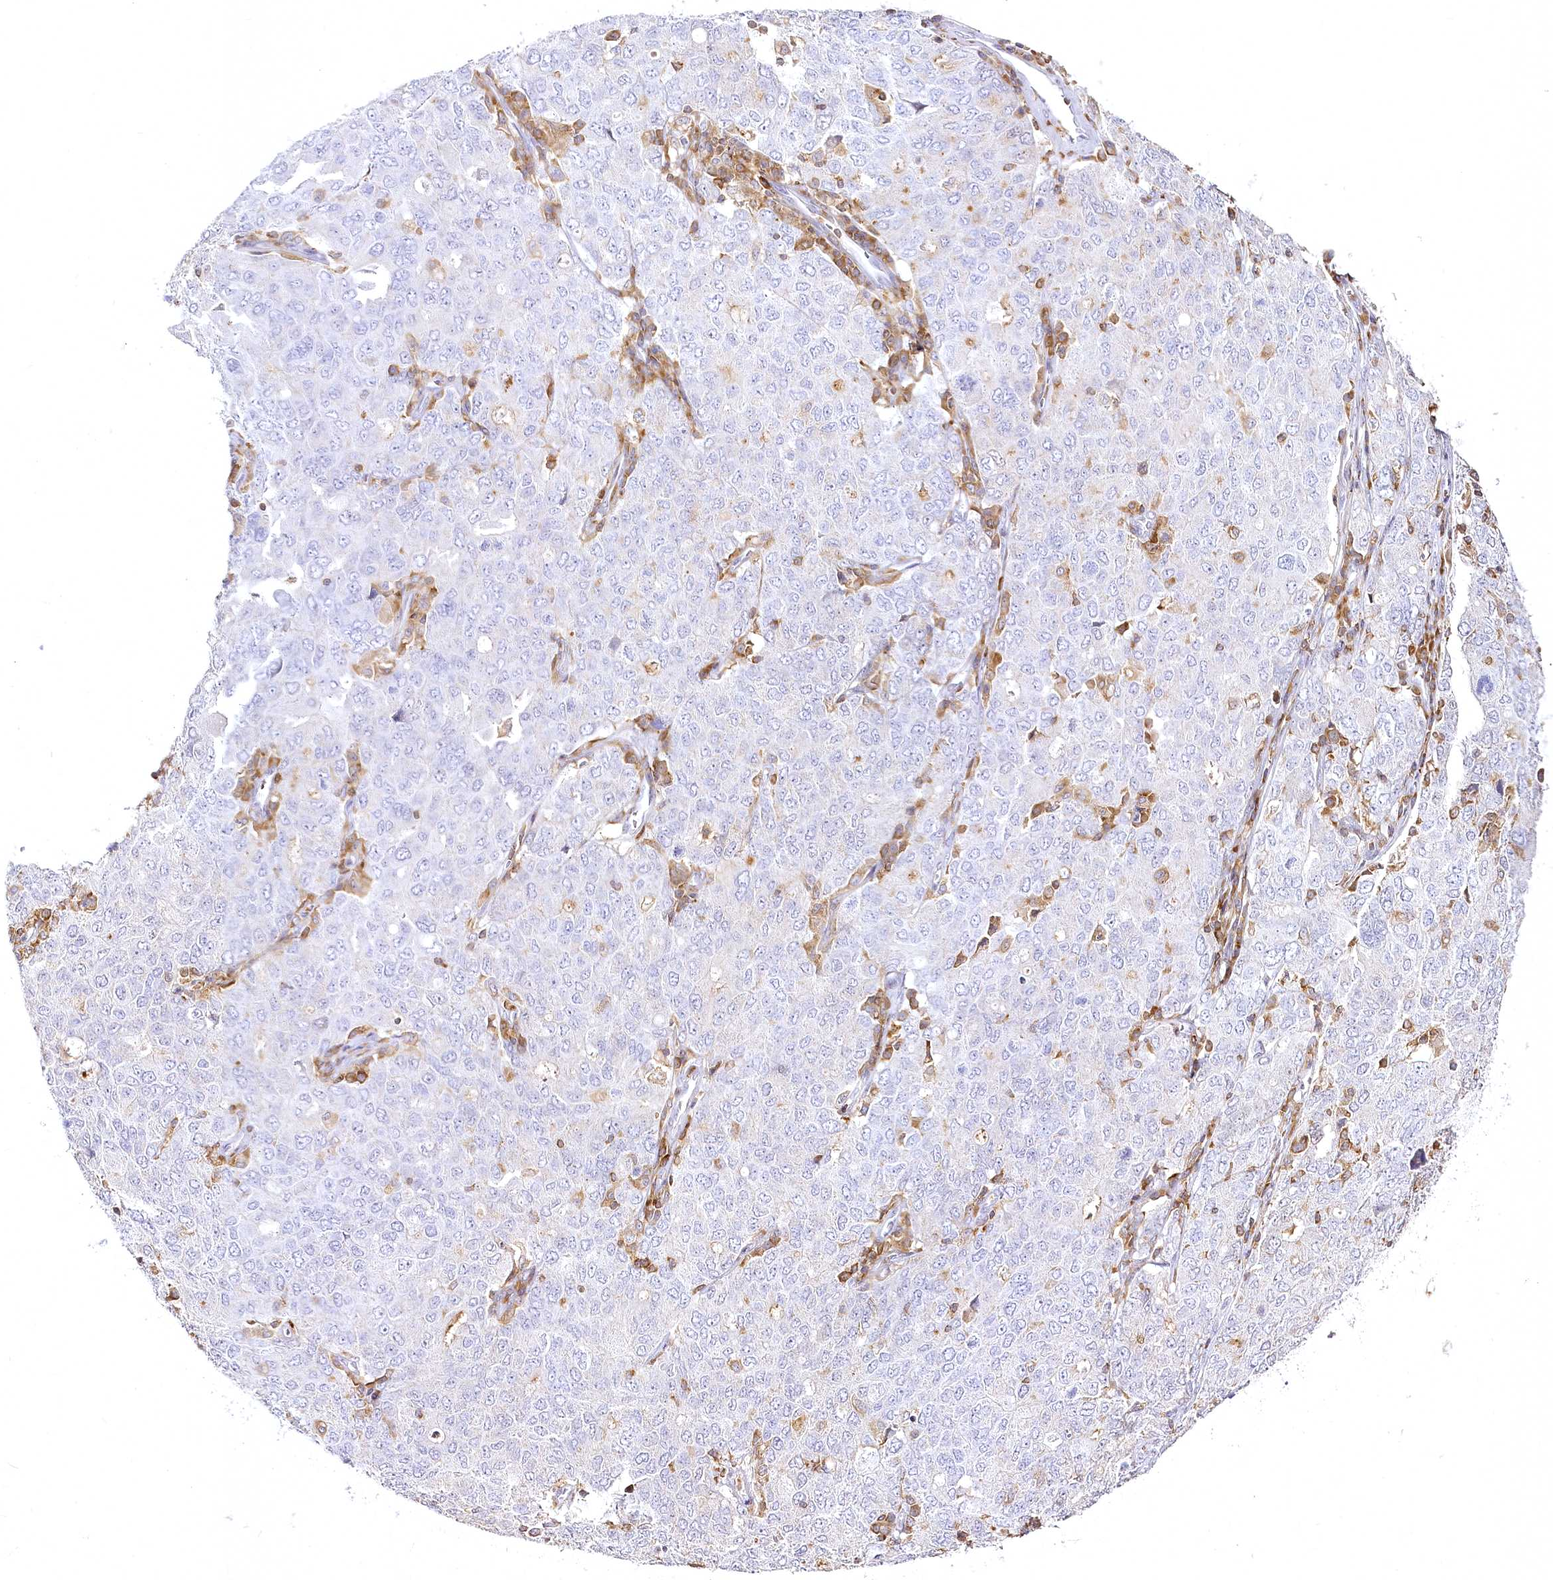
{"staining": {"intensity": "negative", "quantity": "none", "location": "none"}, "tissue": "ovarian cancer", "cell_type": "Tumor cells", "image_type": "cancer", "snomed": [{"axis": "morphology", "description": "Carcinoma, endometroid"}, {"axis": "topography", "description": "Ovary"}], "caption": "Tumor cells show no significant staining in ovarian endometroid carcinoma.", "gene": "DOCK2", "patient": {"sex": "female", "age": 62}}